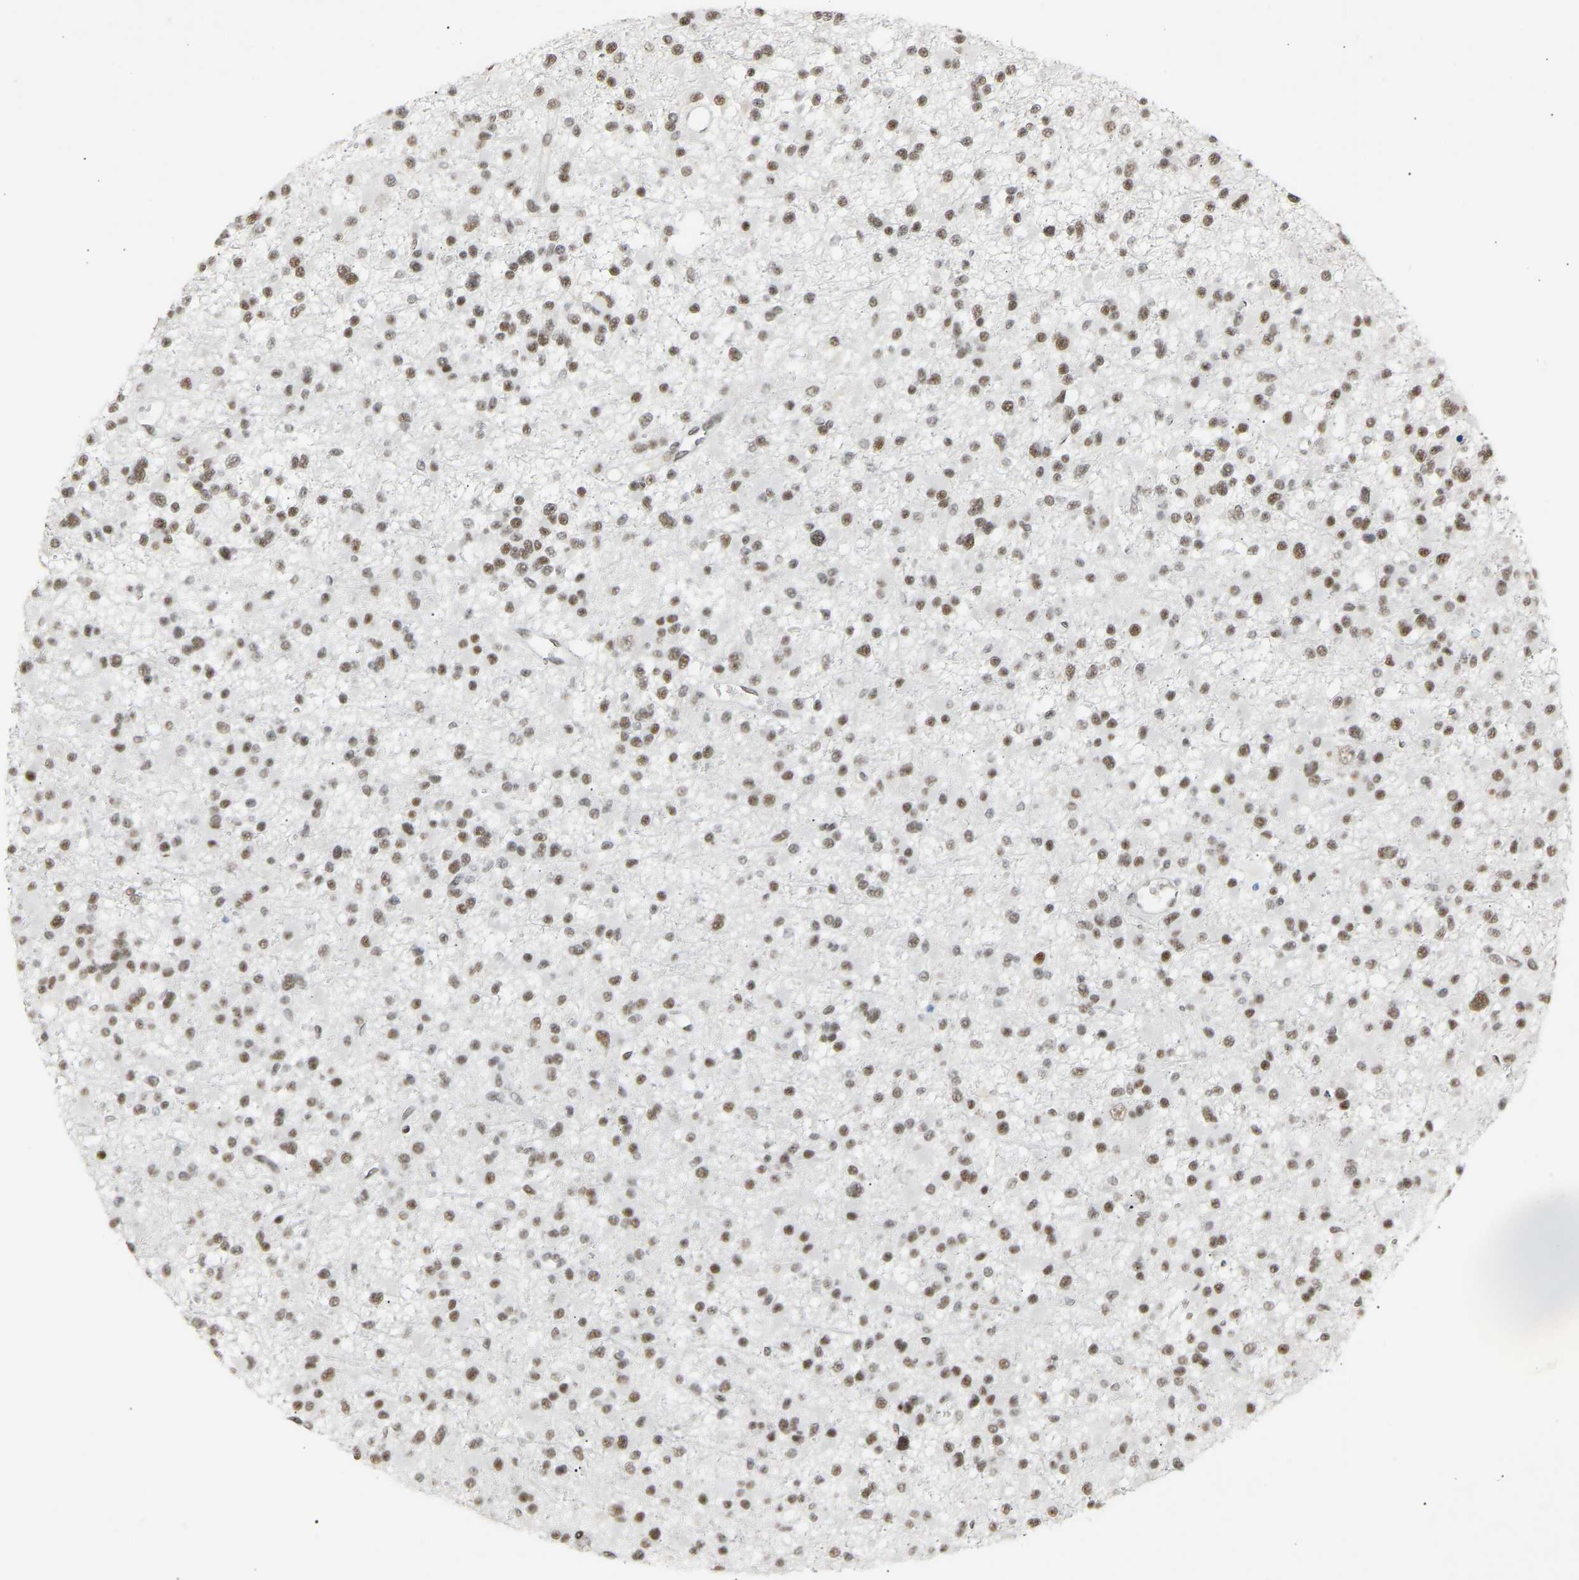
{"staining": {"intensity": "moderate", "quantity": ">75%", "location": "nuclear"}, "tissue": "glioma", "cell_type": "Tumor cells", "image_type": "cancer", "snomed": [{"axis": "morphology", "description": "Glioma, malignant, Low grade"}, {"axis": "topography", "description": "Brain"}], "caption": "A histopathology image of glioma stained for a protein exhibits moderate nuclear brown staining in tumor cells.", "gene": "NELFB", "patient": {"sex": "female", "age": 22}}